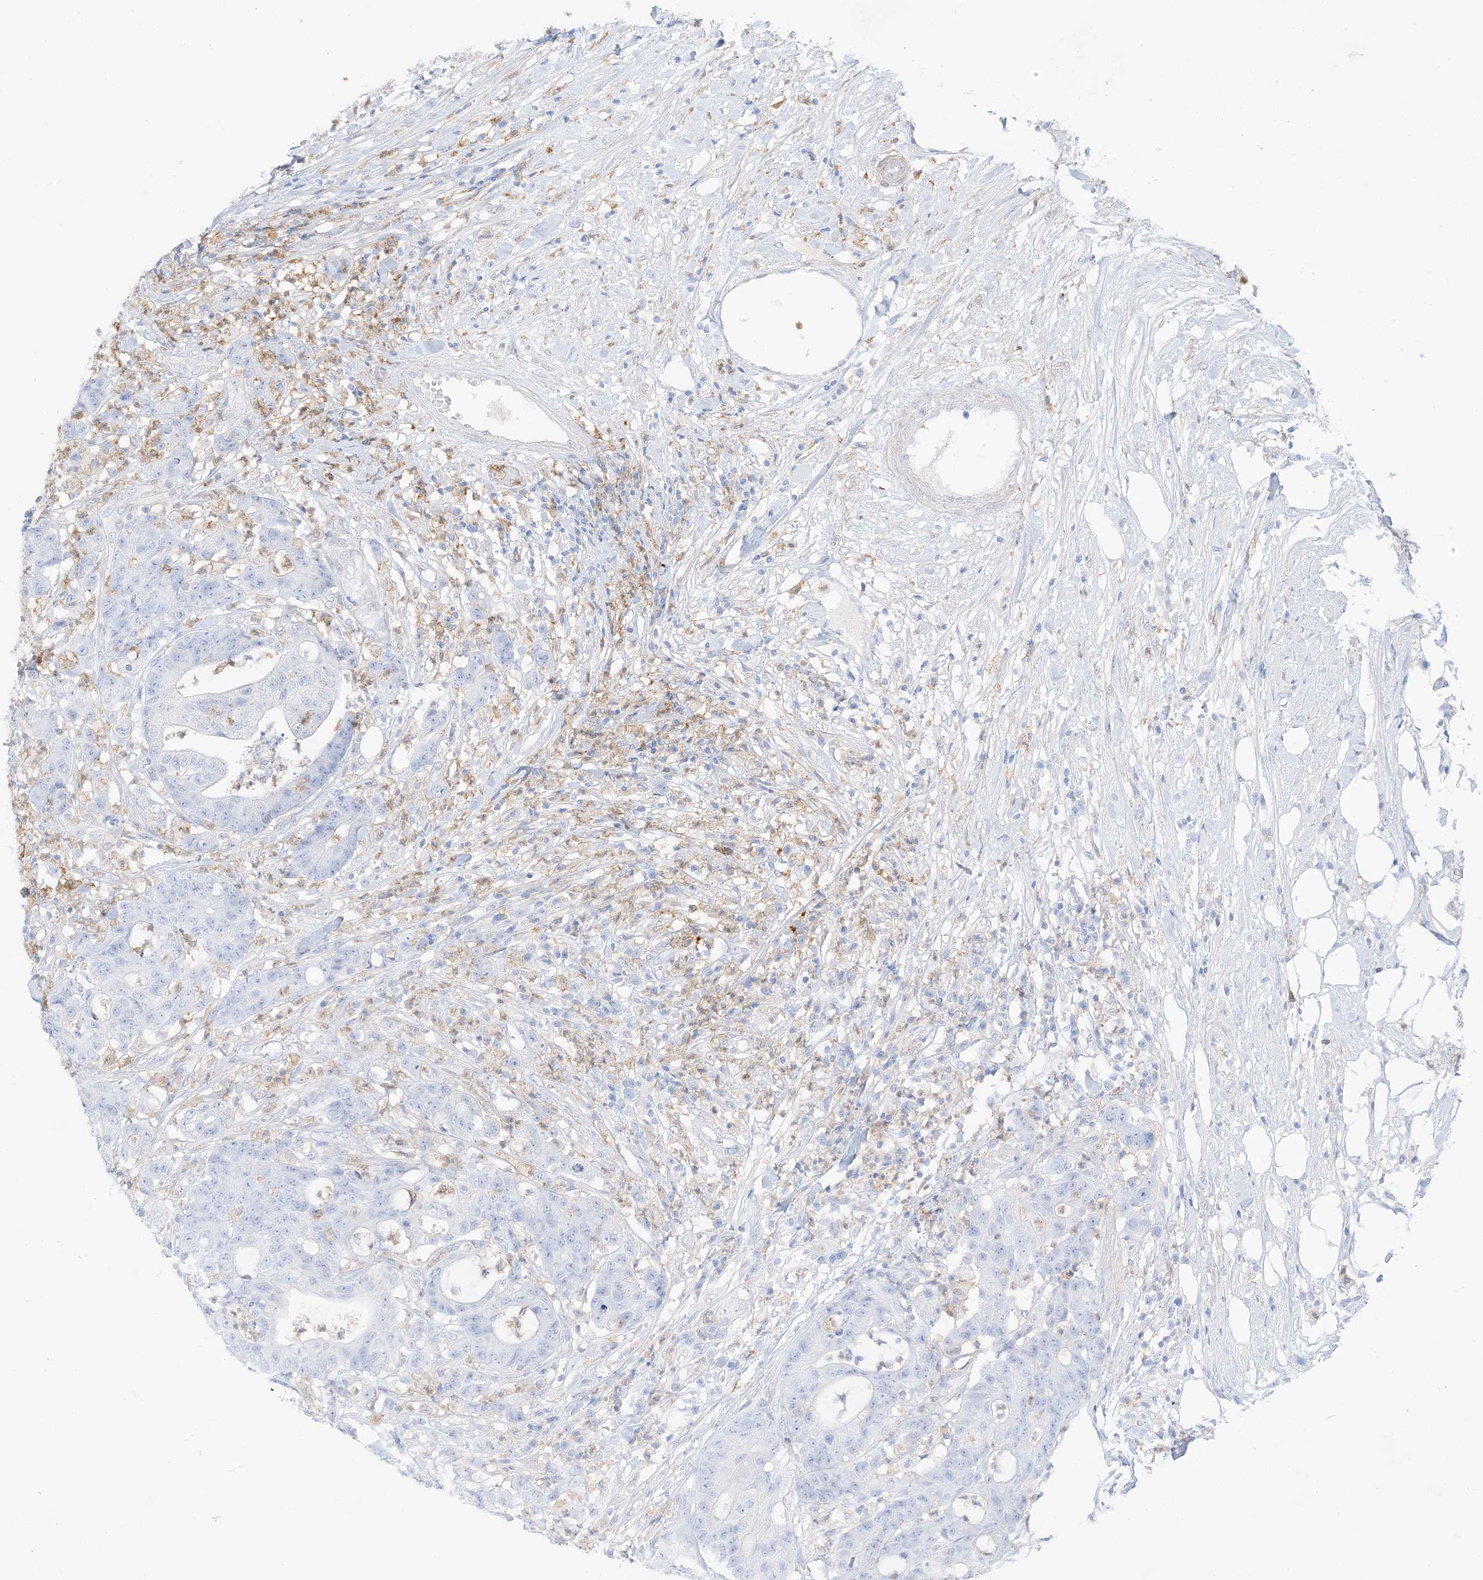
{"staining": {"intensity": "negative", "quantity": "none", "location": "none"}, "tissue": "colorectal cancer", "cell_type": "Tumor cells", "image_type": "cancer", "snomed": [{"axis": "morphology", "description": "Adenocarcinoma, NOS"}, {"axis": "topography", "description": "Colon"}], "caption": "Immunohistochemical staining of human colorectal cancer (adenocarcinoma) exhibits no significant positivity in tumor cells. (DAB immunohistochemistry (IHC) visualized using brightfield microscopy, high magnification).", "gene": "GSN", "patient": {"sex": "female", "age": 84}}